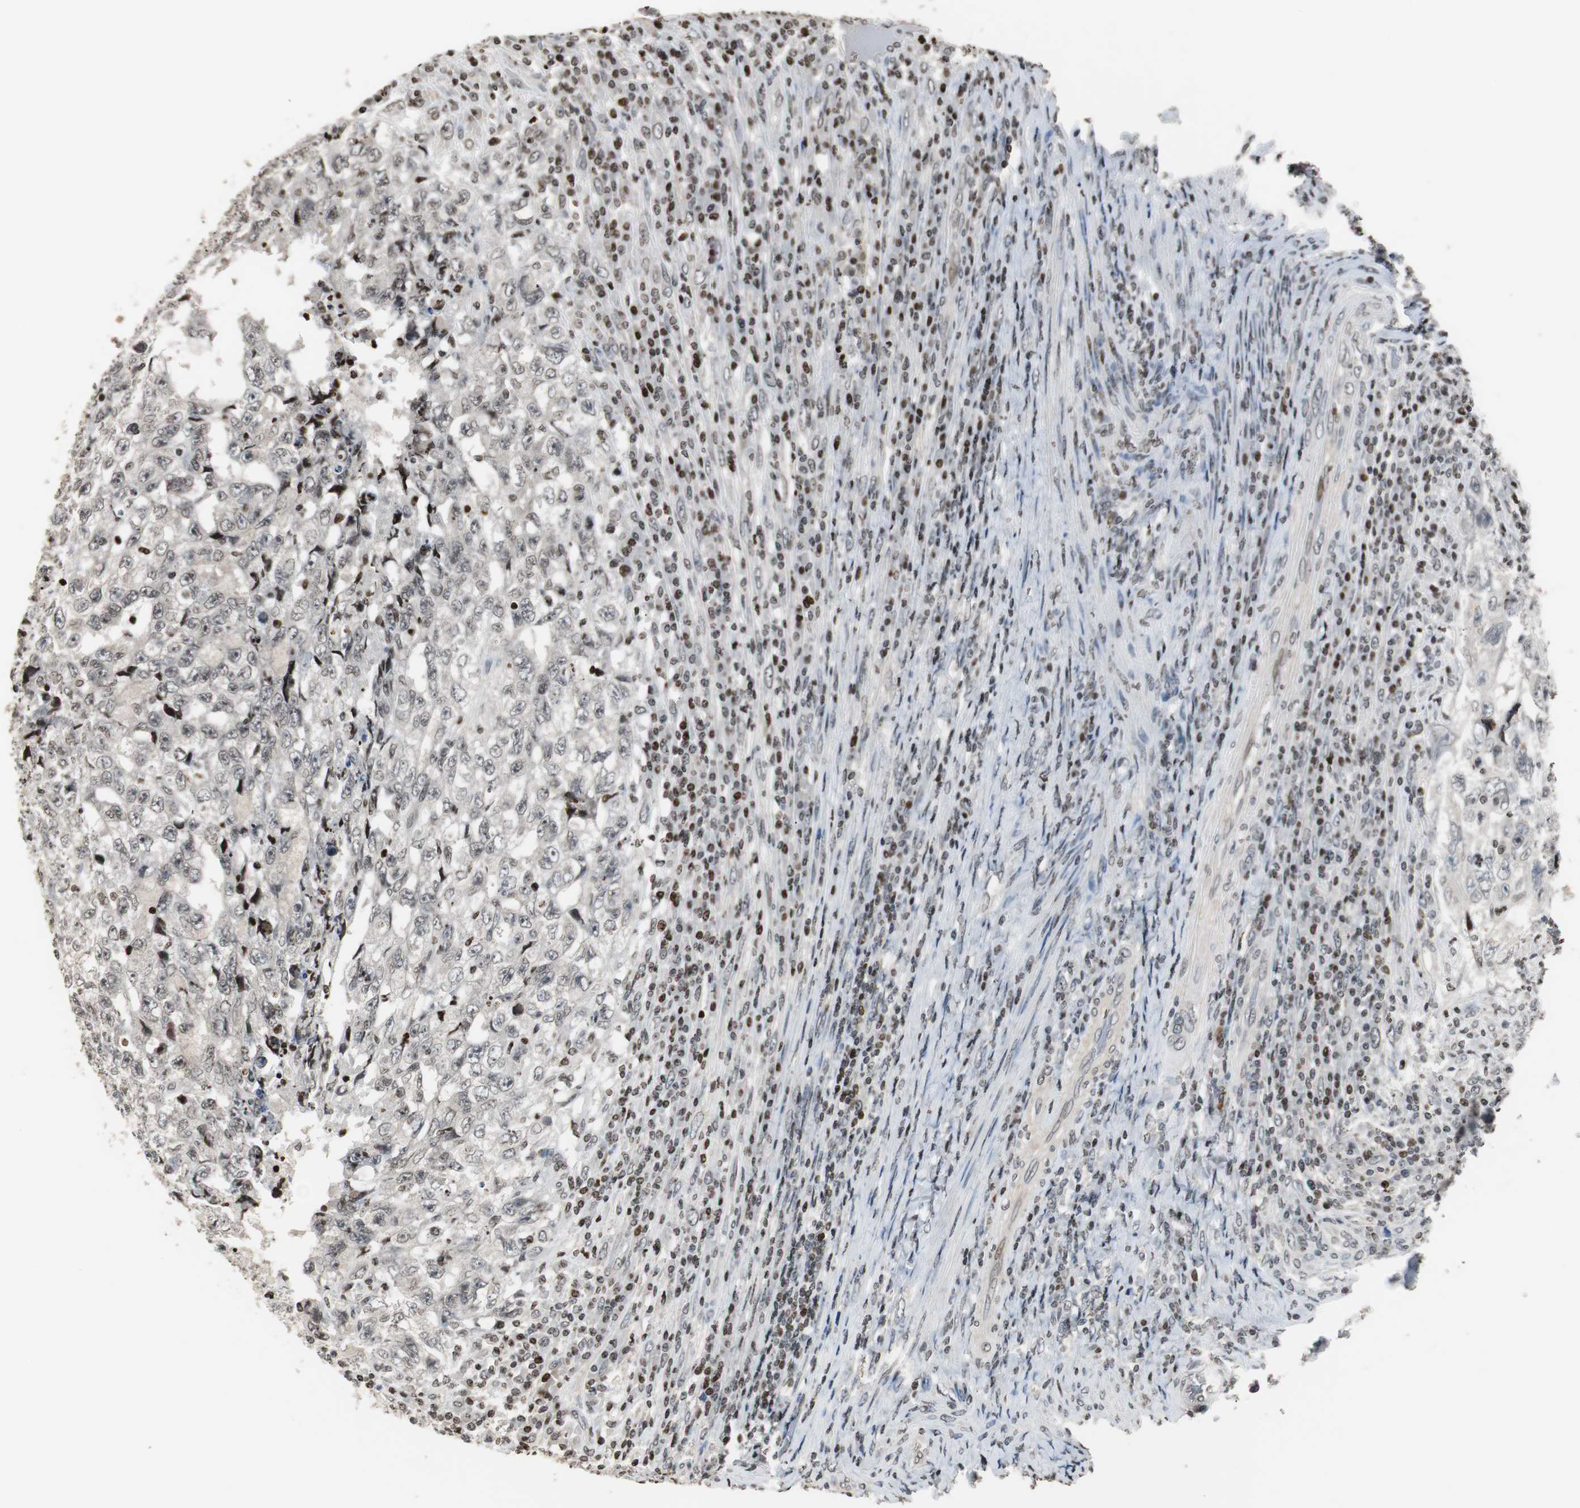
{"staining": {"intensity": "negative", "quantity": "none", "location": "none"}, "tissue": "testis cancer", "cell_type": "Tumor cells", "image_type": "cancer", "snomed": [{"axis": "morphology", "description": "Necrosis, NOS"}, {"axis": "morphology", "description": "Carcinoma, Embryonal, NOS"}, {"axis": "topography", "description": "Testis"}], "caption": "The photomicrograph displays no staining of tumor cells in testis embryonal carcinoma.", "gene": "PAXIP1", "patient": {"sex": "male", "age": 19}}